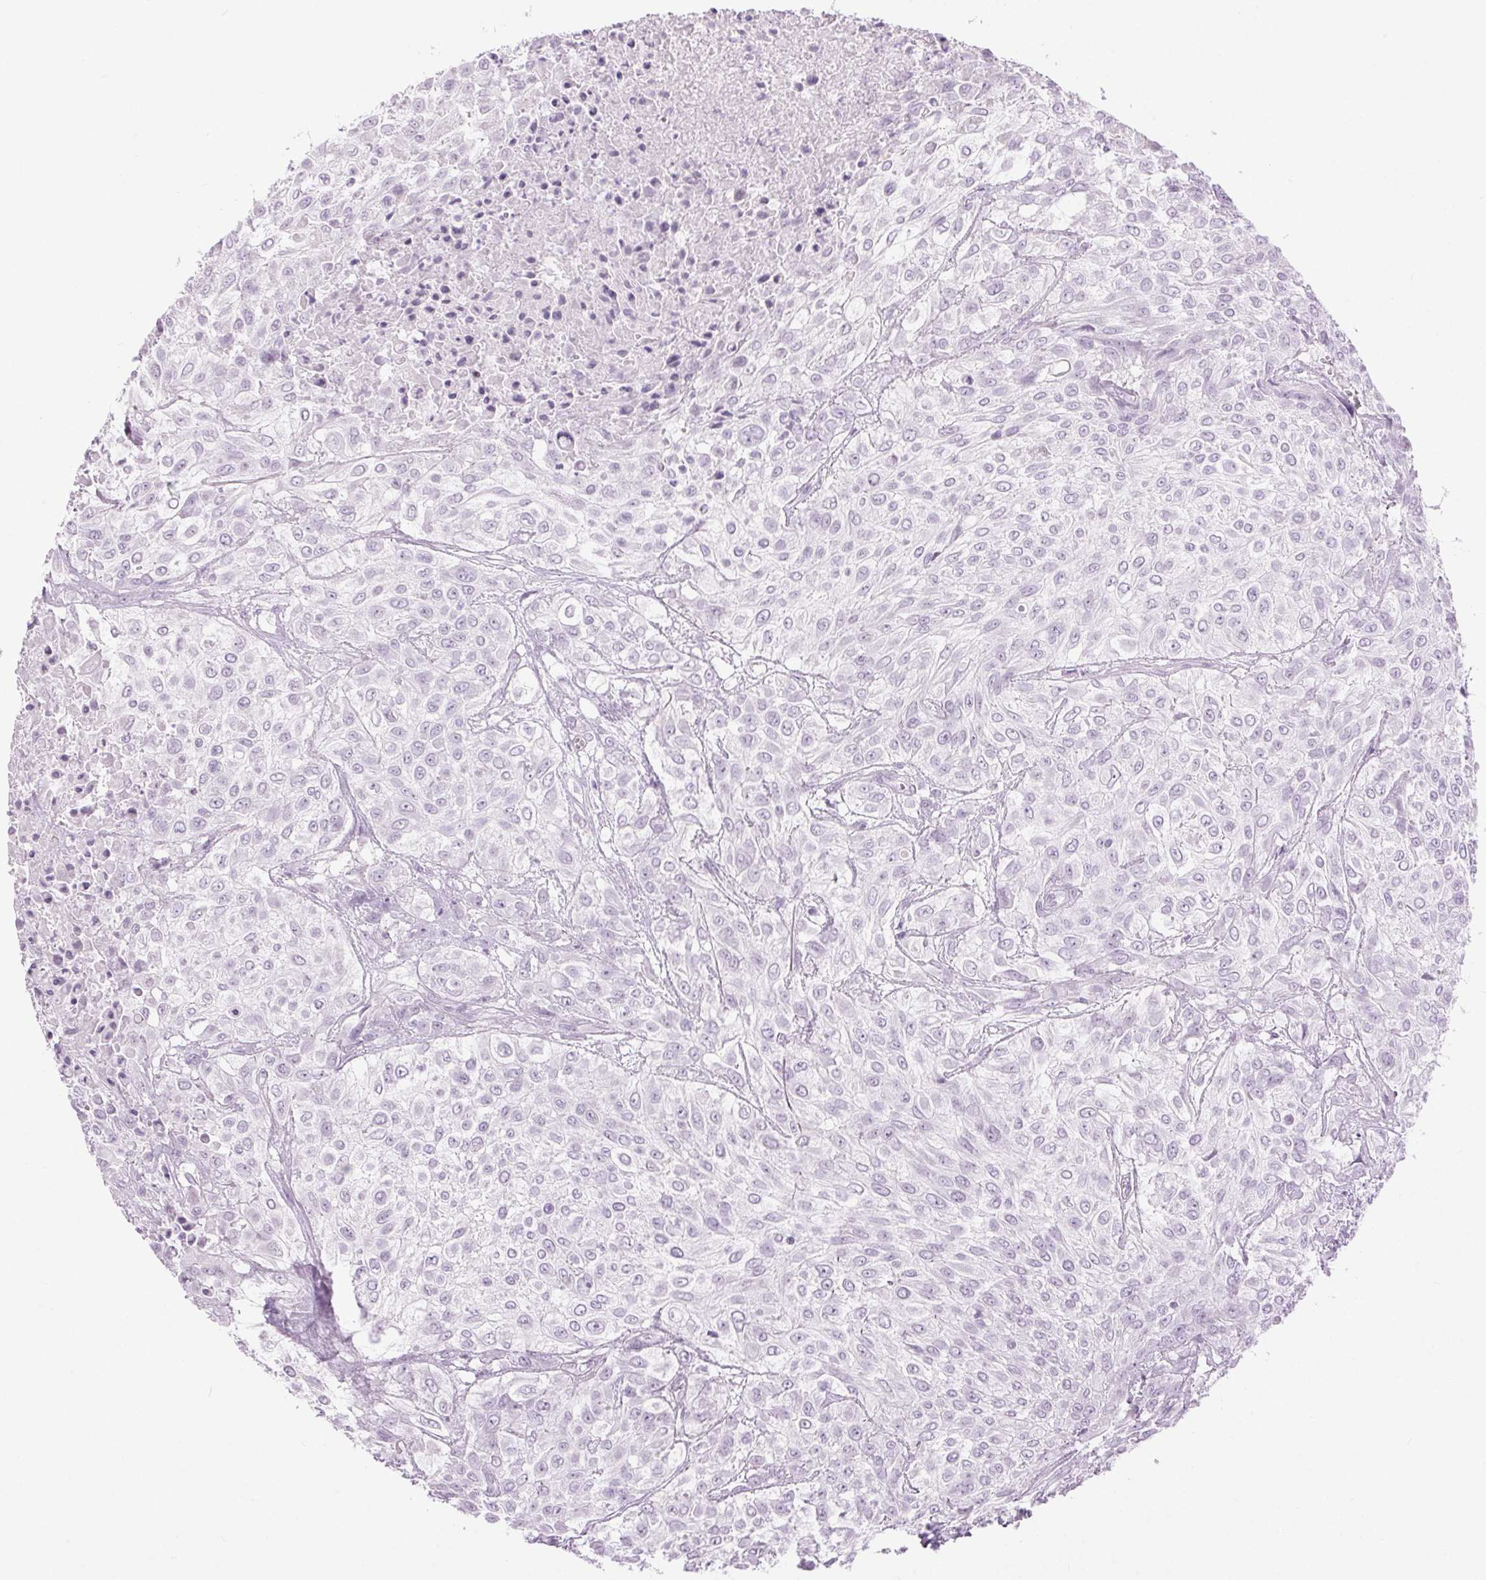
{"staining": {"intensity": "negative", "quantity": "none", "location": "none"}, "tissue": "urothelial cancer", "cell_type": "Tumor cells", "image_type": "cancer", "snomed": [{"axis": "morphology", "description": "Urothelial carcinoma, High grade"}, {"axis": "topography", "description": "Urinary bladder"}], "caption": "This micrograph is of urothelial carcinoma (high-grade) stained with IHC to label a protein in brown with the nuclei are counter-stained blue. There is no positivity in tumor cells.", "gene": "BEND2", "patient": {"sex": "male", "age": 57}}